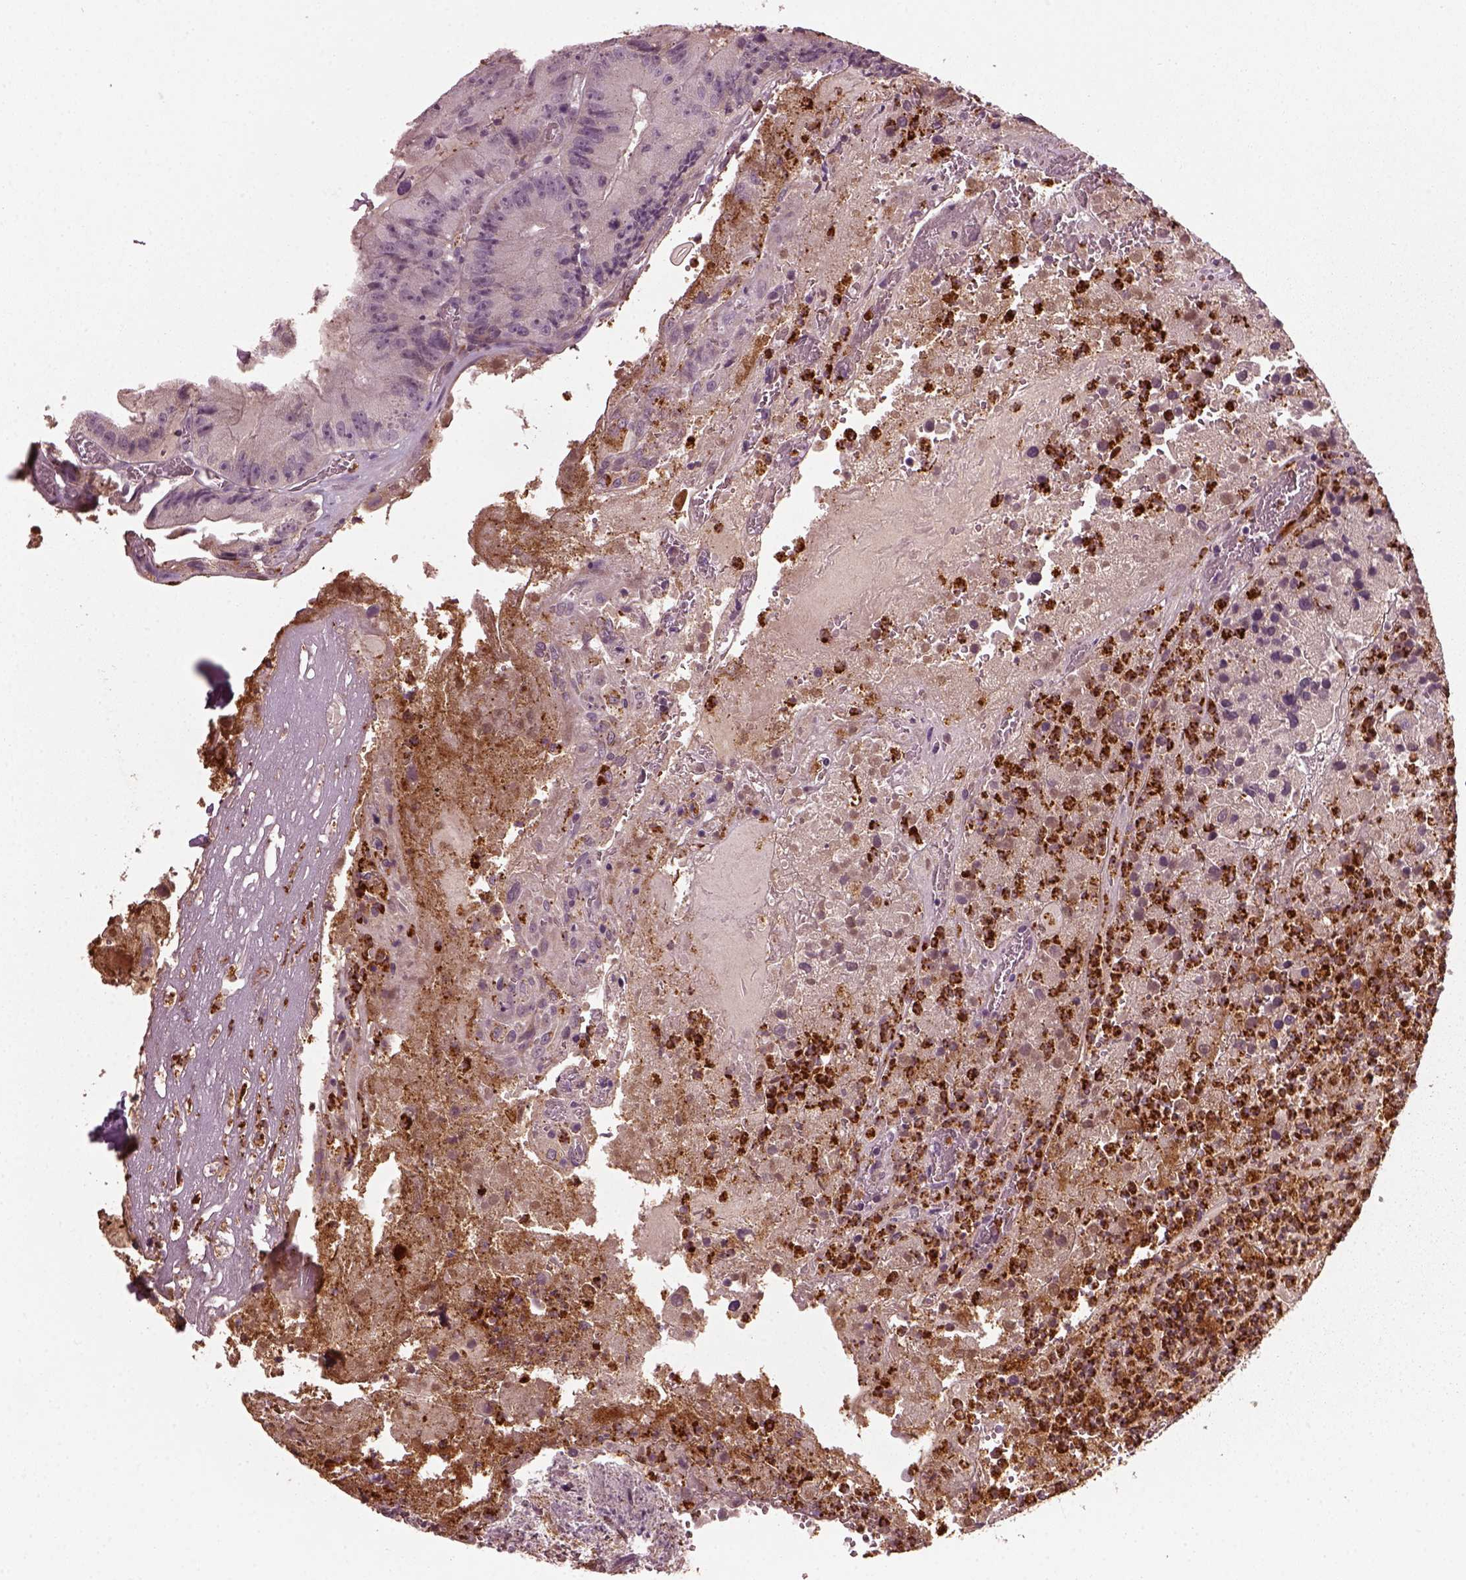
{"staining": {"intensity": "negative", "quantity": "none", "location": "none"}, "tissue": "colorectal cancer", "cell_type": "Tumor cells", "image_type": "cancer", "snomed": [{"axis": "morphology", "description": "Adenocarcinoma, NOS"}, {"axis": "topography", "description": "Colon"}], "caption": "Micrograph shows no protein positivity in tumor cells of colorectal cancer (adenocarcinoma) tissue.", "gene": "RUFY3", "patient": {"sex": "female", "age": 86}}